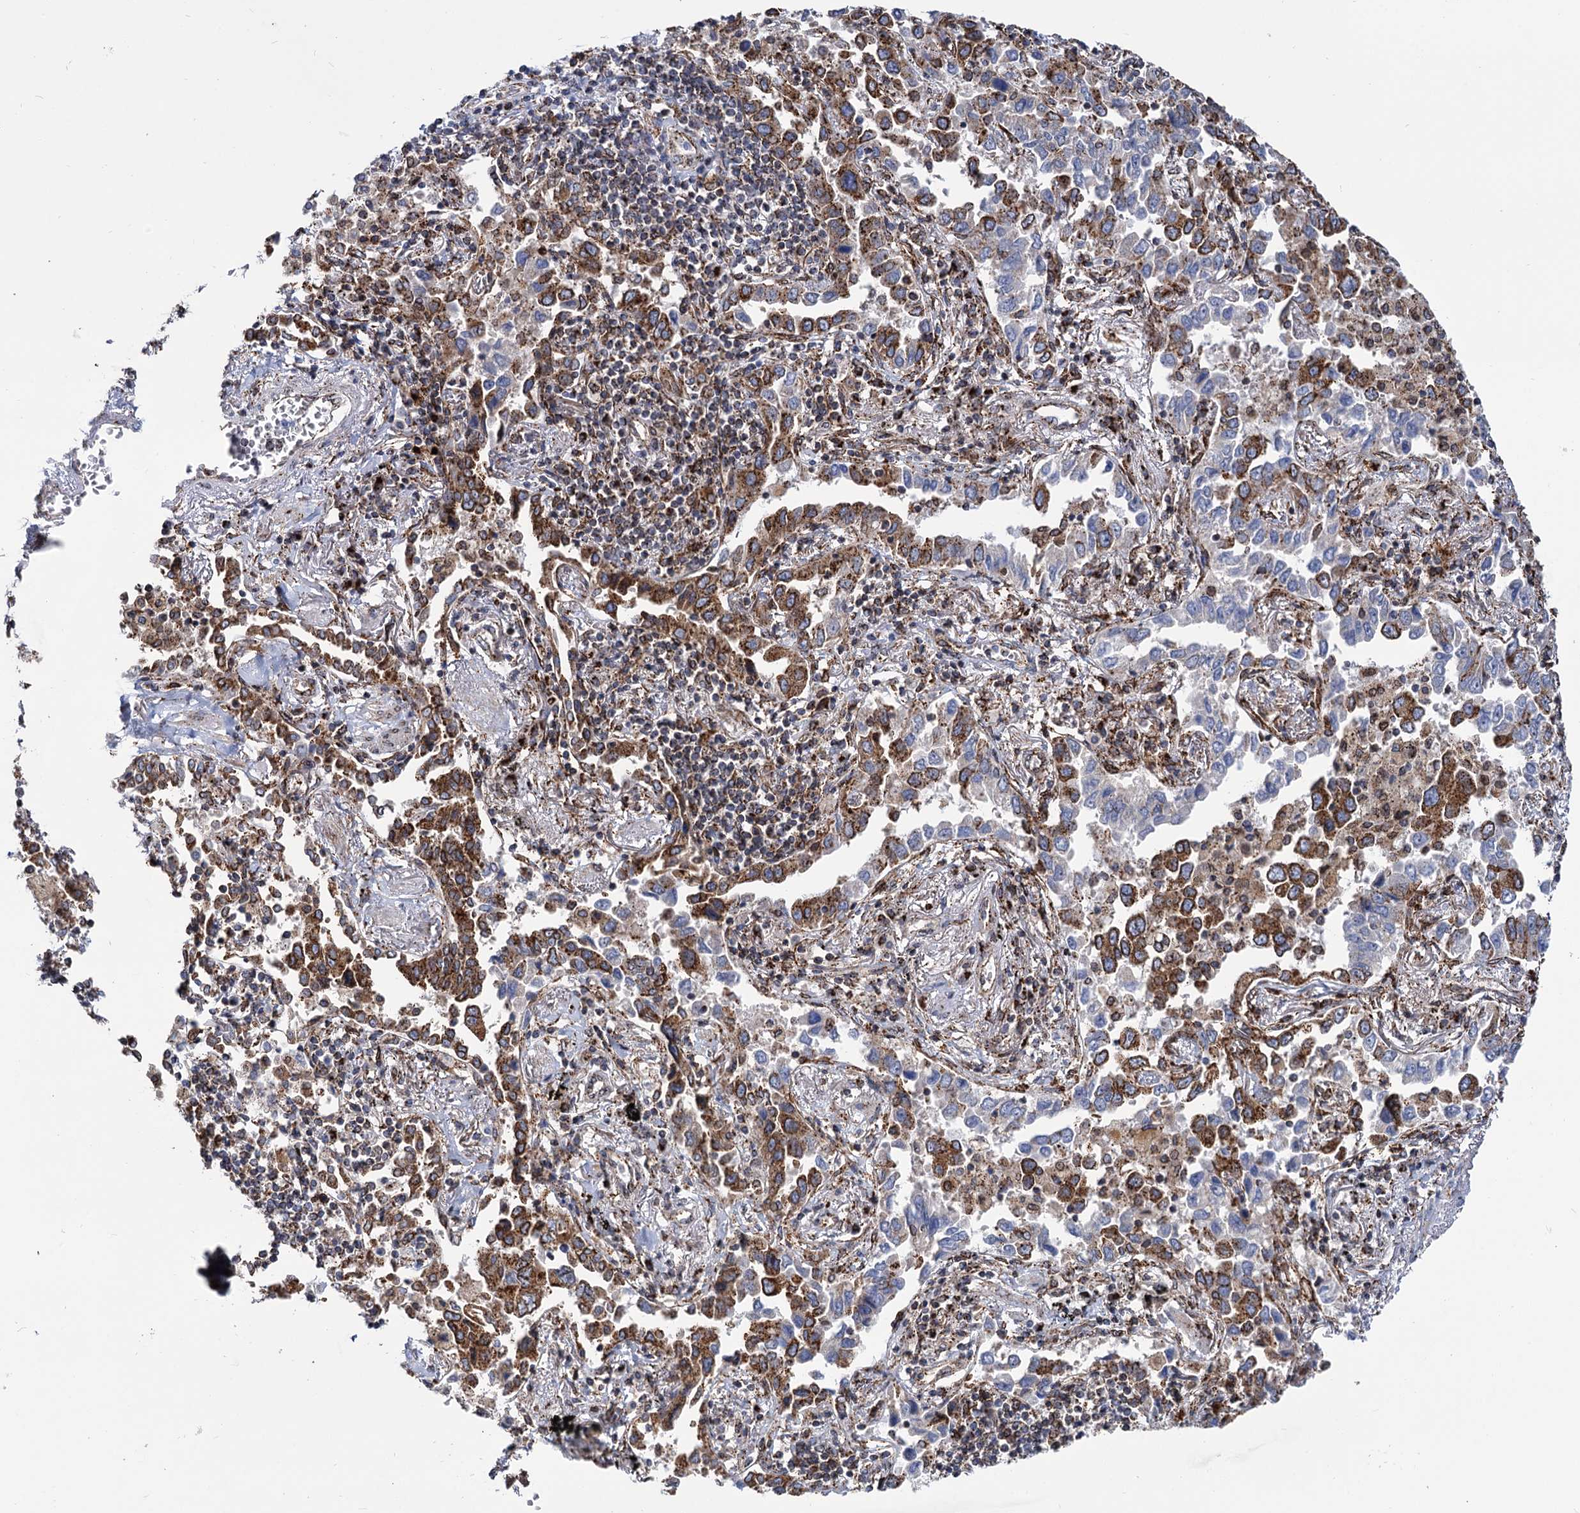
{"staining": {"intensity": "strong", "quantity": ">75%", "location": "cytoplasmic/membranous"}, "tissue": "lung cancer", "cell_type": "Tumor cells", "image_type": "cancer", "snomed": [{"axis": "morphology", "description": "Adenocarcinoma, NOS"}, {"axis": "topography", "description": "Lung"}], "caption": "Immunohistochemistry of lung cancer displays high levels of strong cytoplasmic/membranous positivity in about >75% of tumor cells.", "gene": "SUPT20H", "patient": {"sex": "male", "age": 67}}